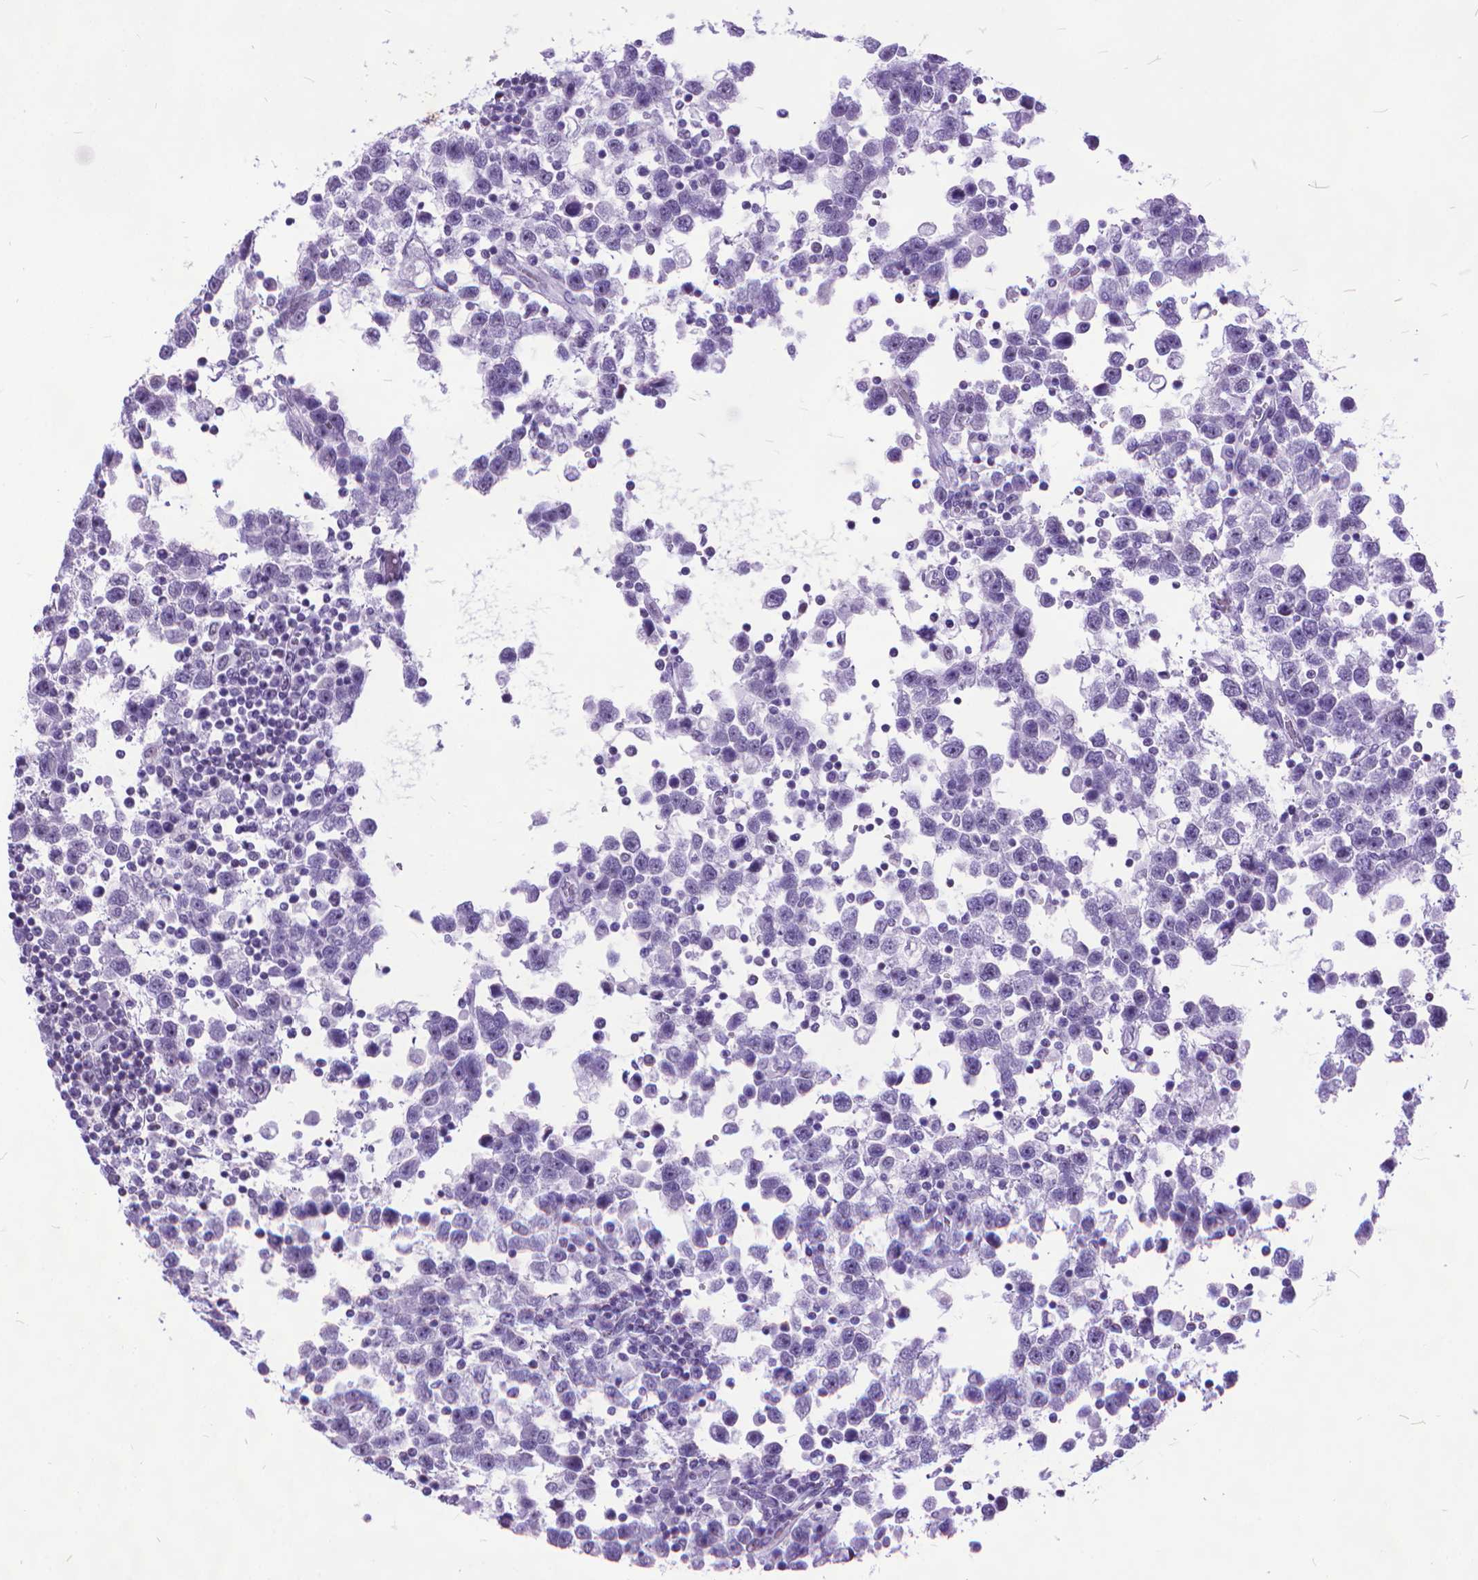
{"staining": {"intensity": "moderate", "quantity": "<25%", "location": "nuclear"}, "tissue": "testis cancer", "cell_type": "Tumor cells", "image_type": "cancer", "snomed": [{"axis": "morphology", "description": "Seminoma, NOS"}, {"axis": "topography", "description": "Testis"}], "caption": "IHC of human testis cancer displays low levels of moderate nuclear positivity in about <25% of tumor cells.", "gene": "POLE4", "patient": {"sex": "male", "age": 34}}